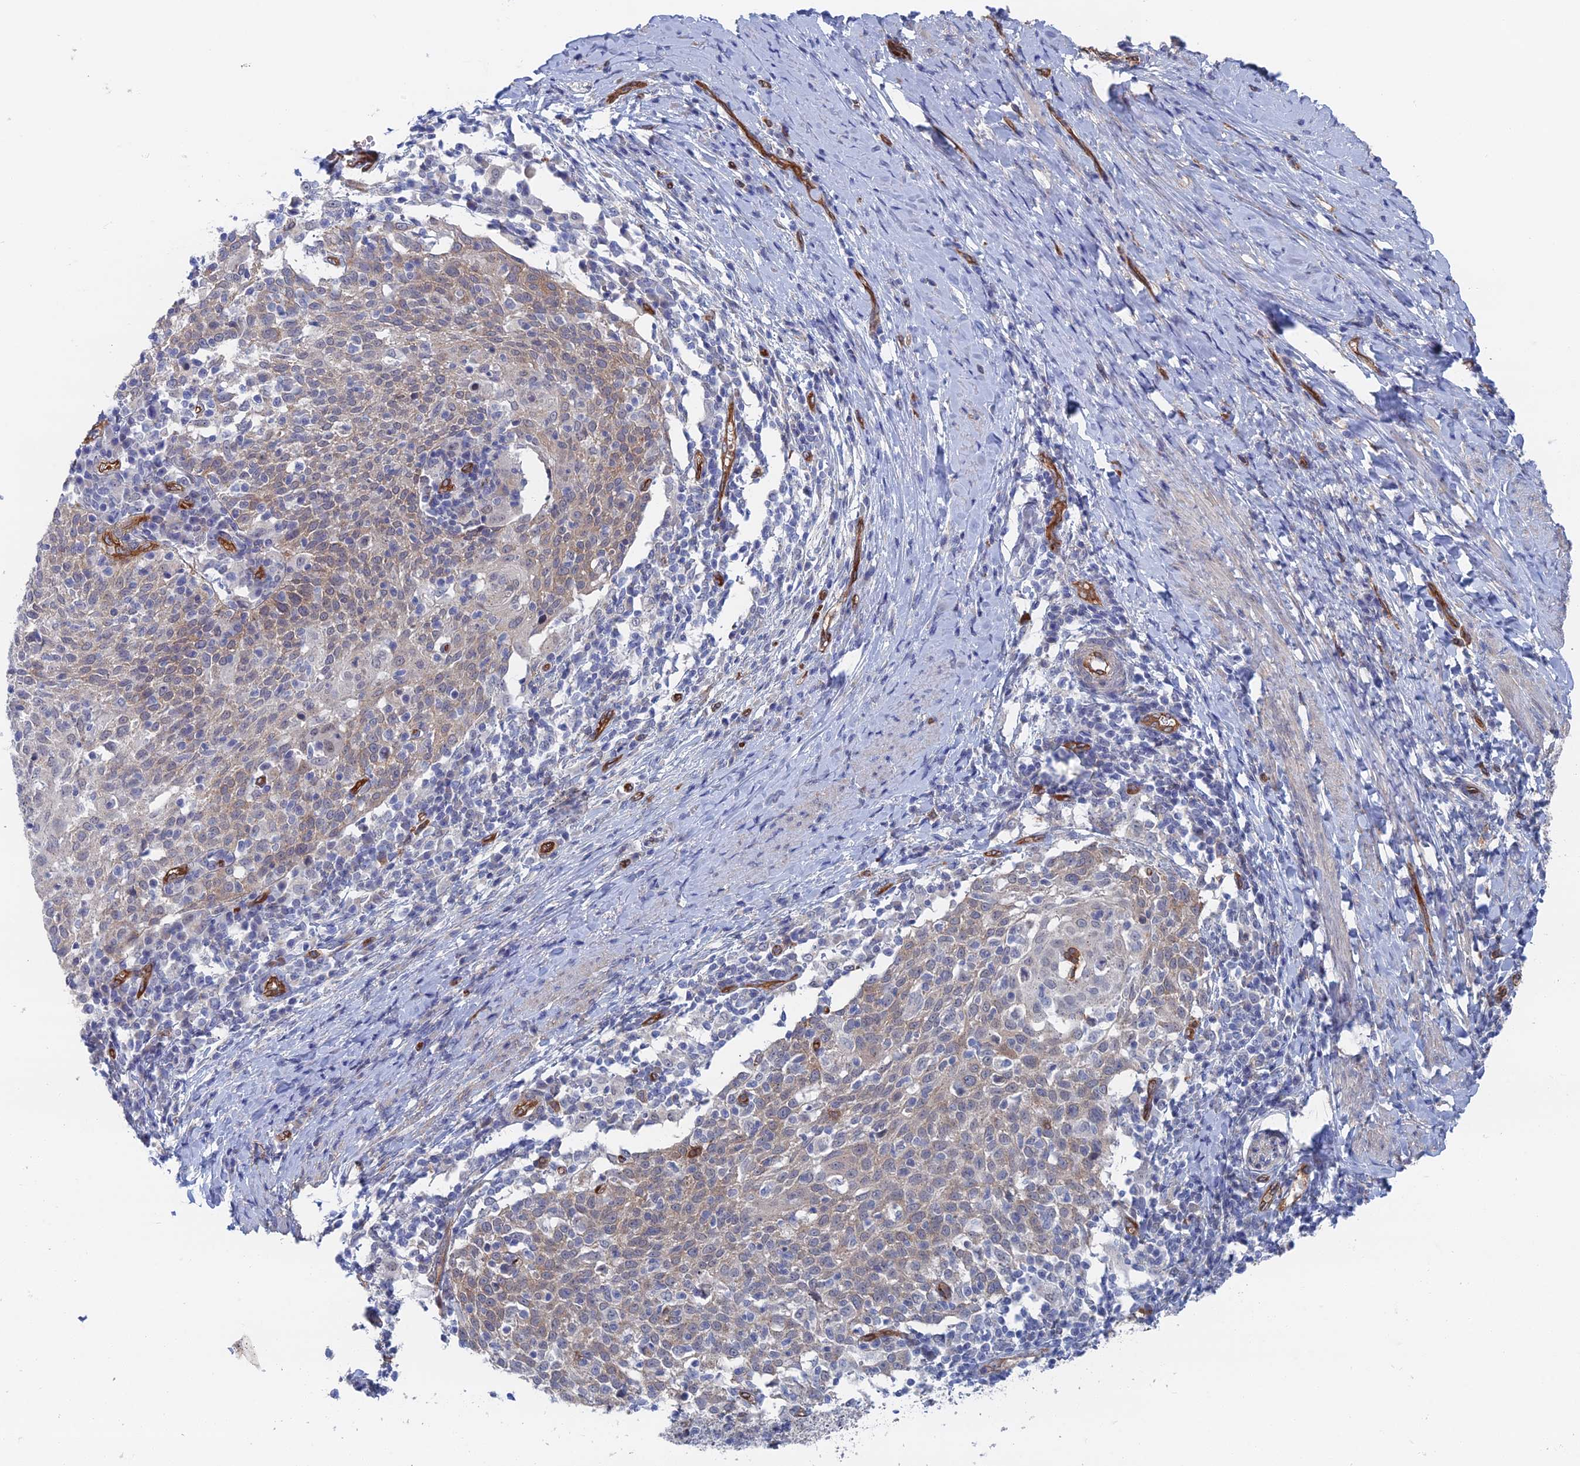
{"staining": {"intensity": "weak", "quantity": ">75%", "location": "cytoplasmic/membranous"}, "tissue": "cervical cancer", "cell_type": "Tumor cells", "image_type": "cancer", "snomed": [{"axis": "morphology", "description": "Squamous cell carcinoma, NOS"}, {"axis": "topography", "description": "Cervix"}], "caption": "Cervical cancer tissue displays weak cytoplasmic/membranous expression in about >75% of tumor cells, visualized by immunohistochemistry.", "gene": "ARAP3", "patient": {"sex": "female", "age": 52}}